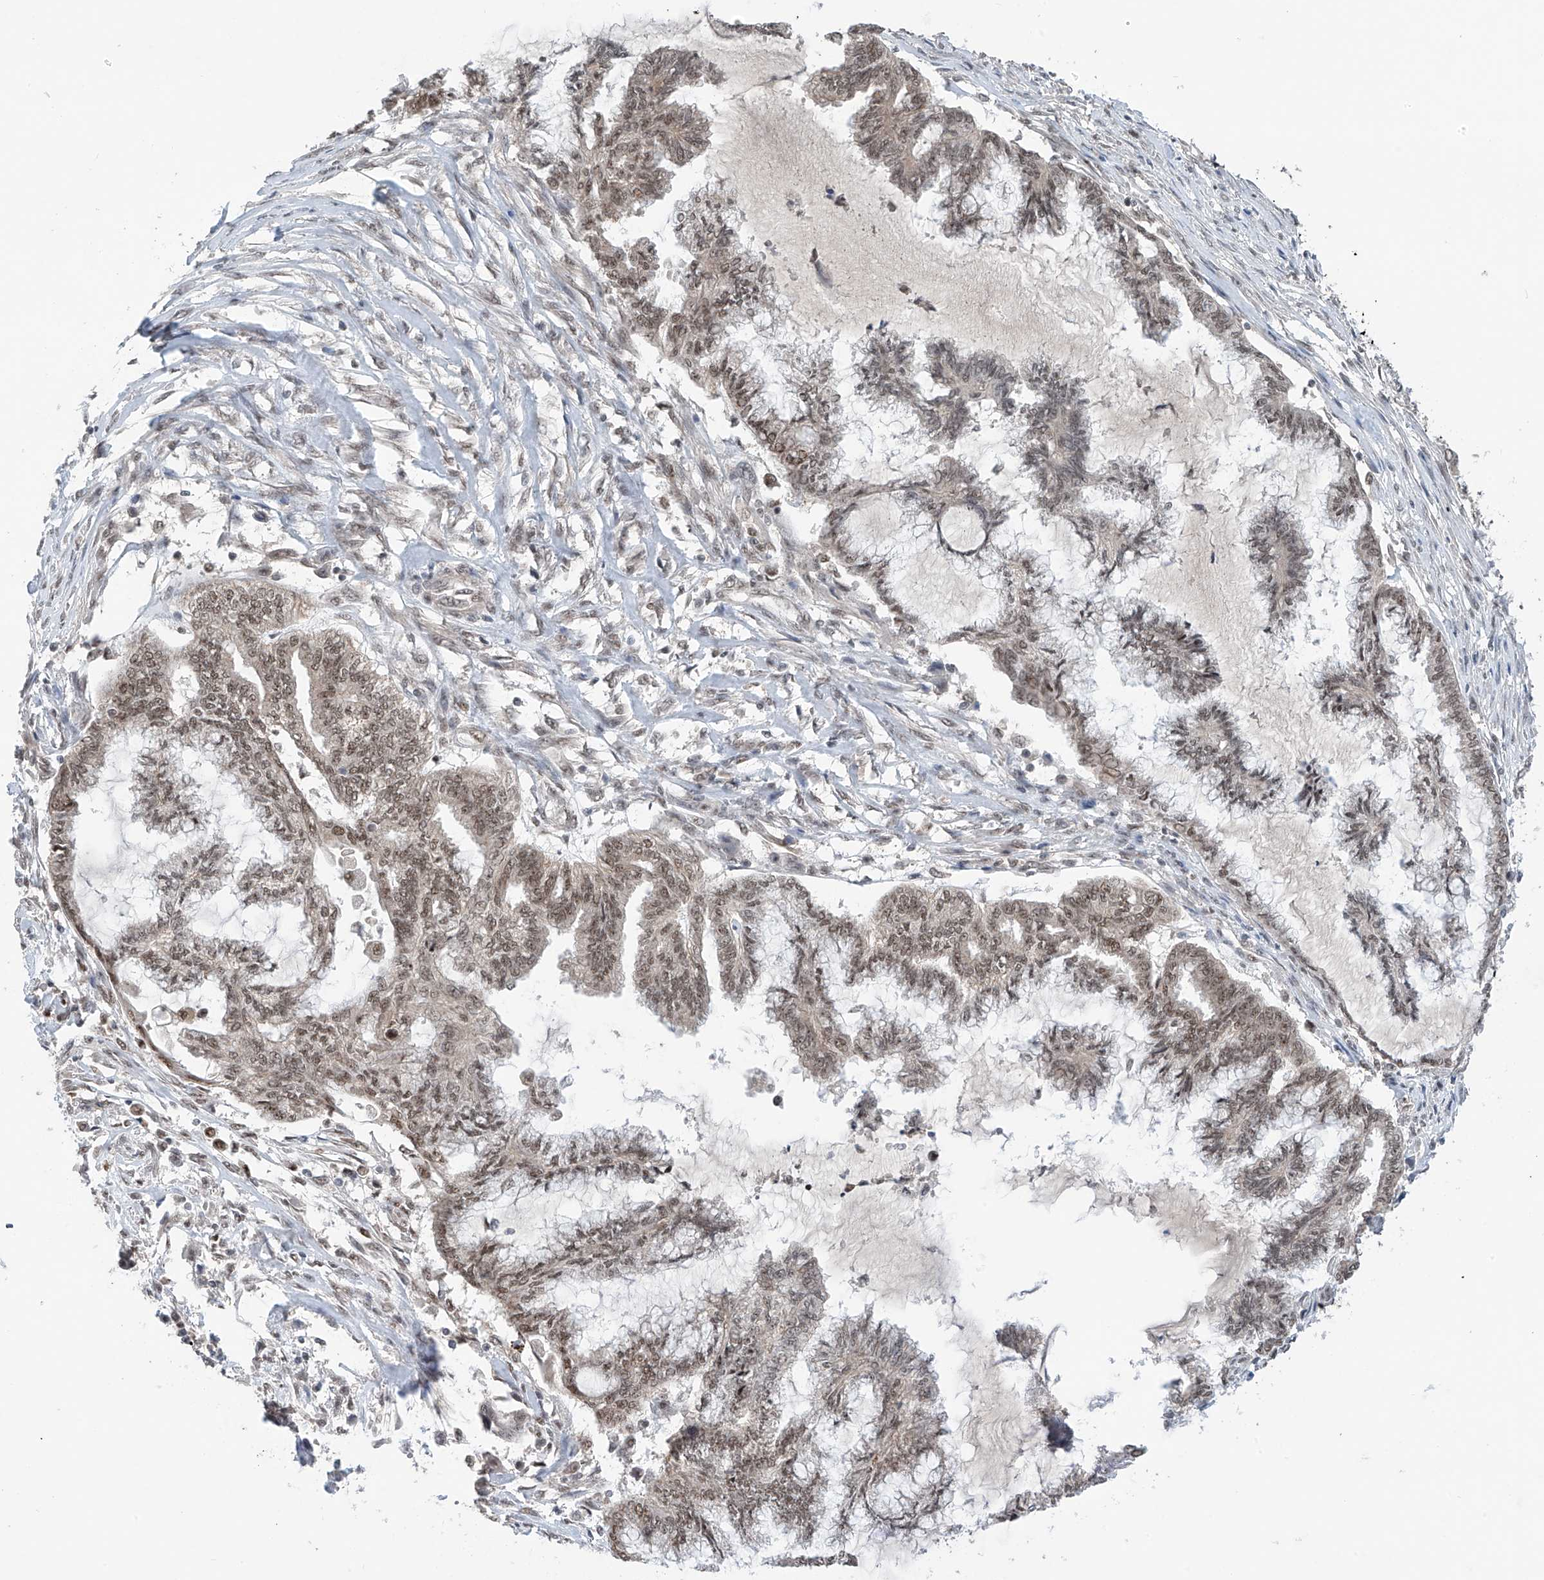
{"staining": {"intensity": "moderate", "quantity": ">75%", "location": "nuclear"}, "tissue": "endometrial cancer", "cell_type": "Tumor cells", "image_type": "cancer", "snomed": [{"axis": "morphology", "description": "Adenocarcinoma, NOS"}, {"axis": "topography", "description": "Endometrium"}], "caption": "This is a histology image of immunohistochemistry staining of adenocarcinoma (endometrial), which shows moderate positivity in the nuclear of tumor cells.", "gene": "RPAIN", "patient": {"sex": "female", "age": 86}}